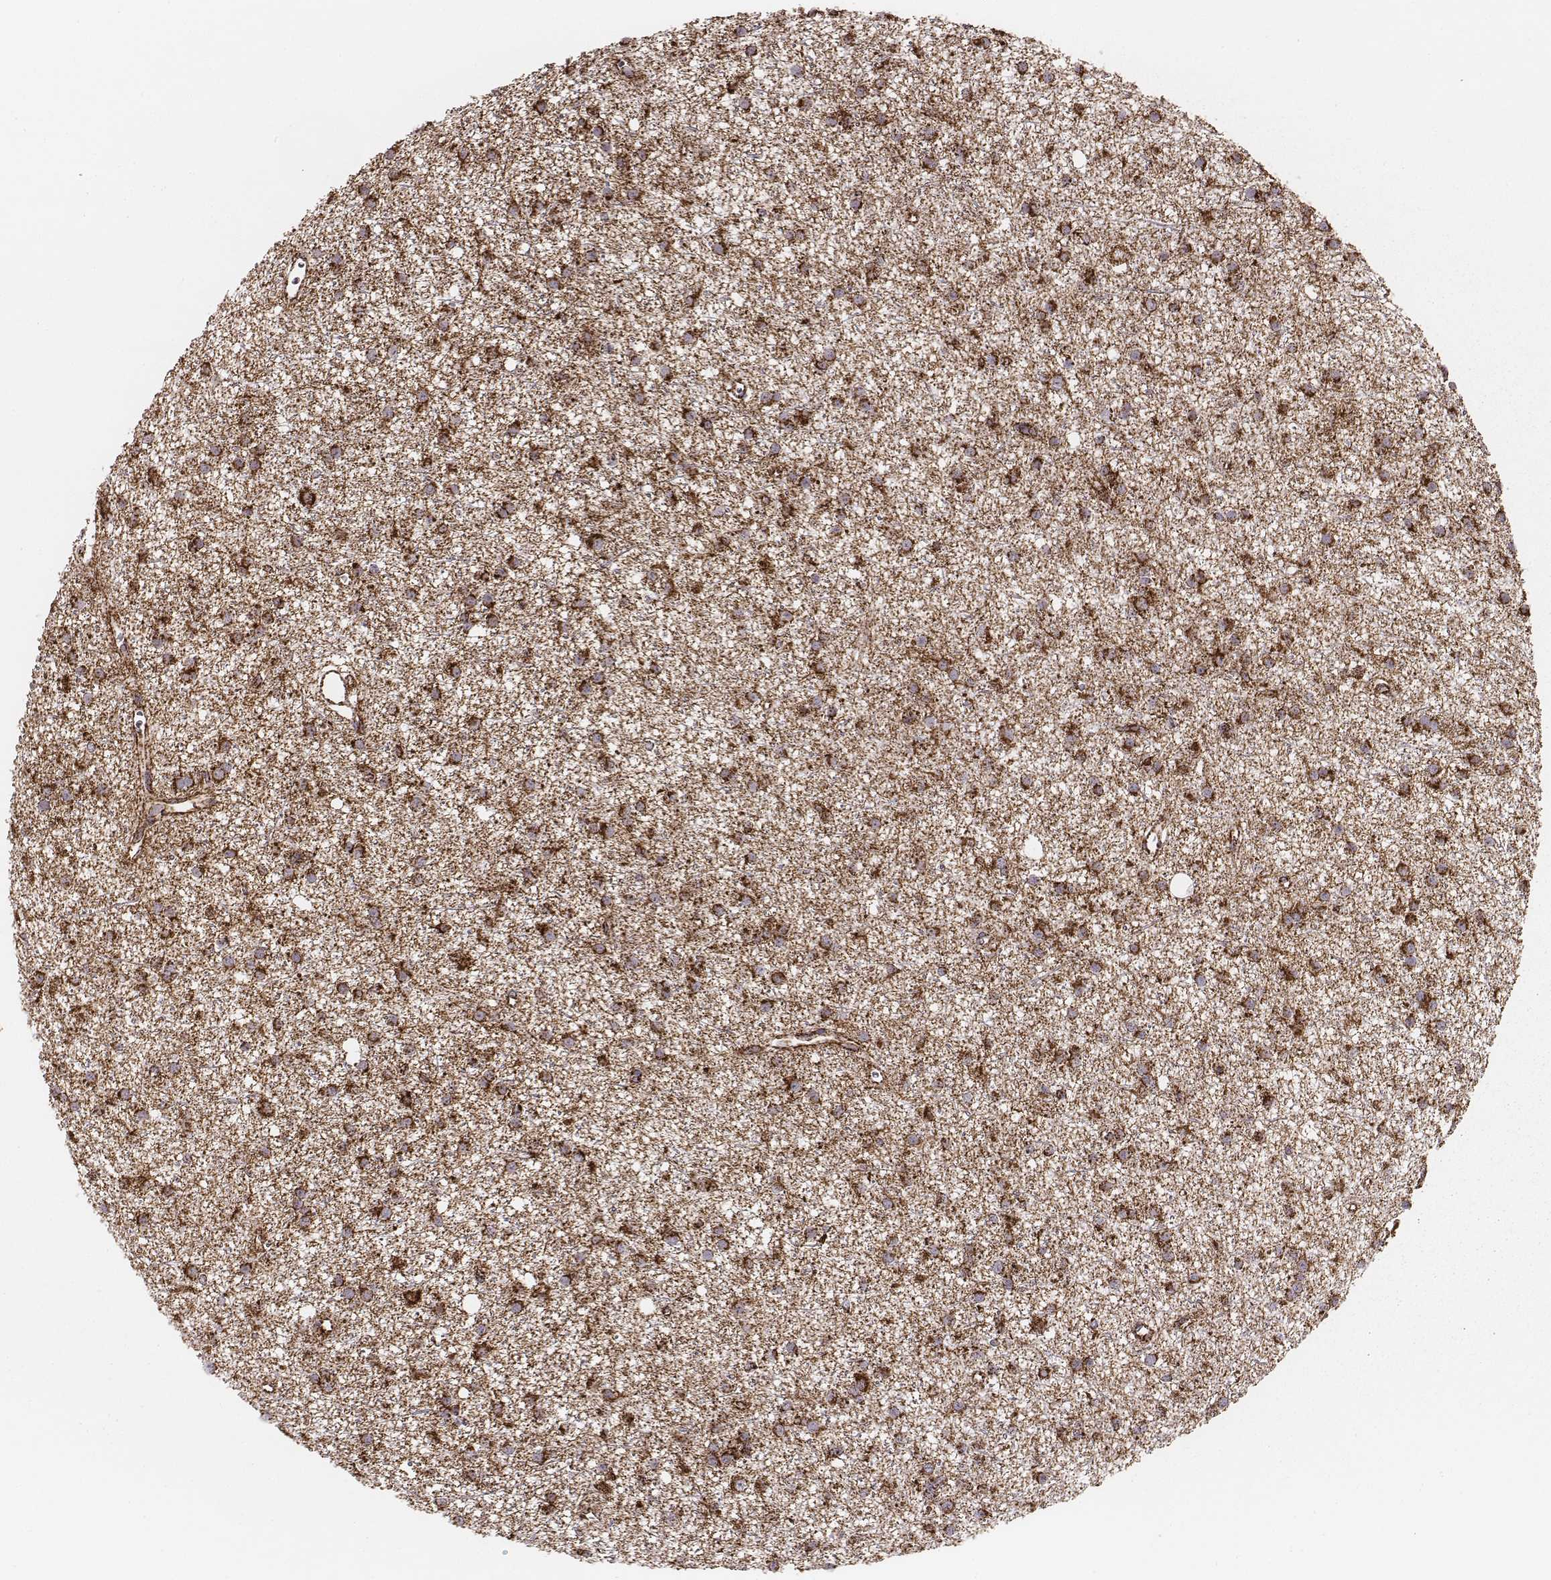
{"staining": {"intensity": "strong", "quantity": ">75%", "location": "cytoplasmic/membranous"}, "tissue": "glioma", "cell_type": "Tumor cells", "image_type": "cancer", "snomed": [{"axis": "morphology", "description": "Glioma, malignant, Low grade"}, {"axis": "topography", "description": "Brain"}], "caption": "Brown immunohistochemical staining in glioma demonstrates strong cytoplasmic/membranous expression in about >75% of tumor cells. Using DAB (3,3'-diaminobenzidine) (brown) and hematoxylin (blue) stains, captured at high magnification using brightfield microscopy.", "gene": "TUFM", "patient": {"sex": "male", "age": 27}}